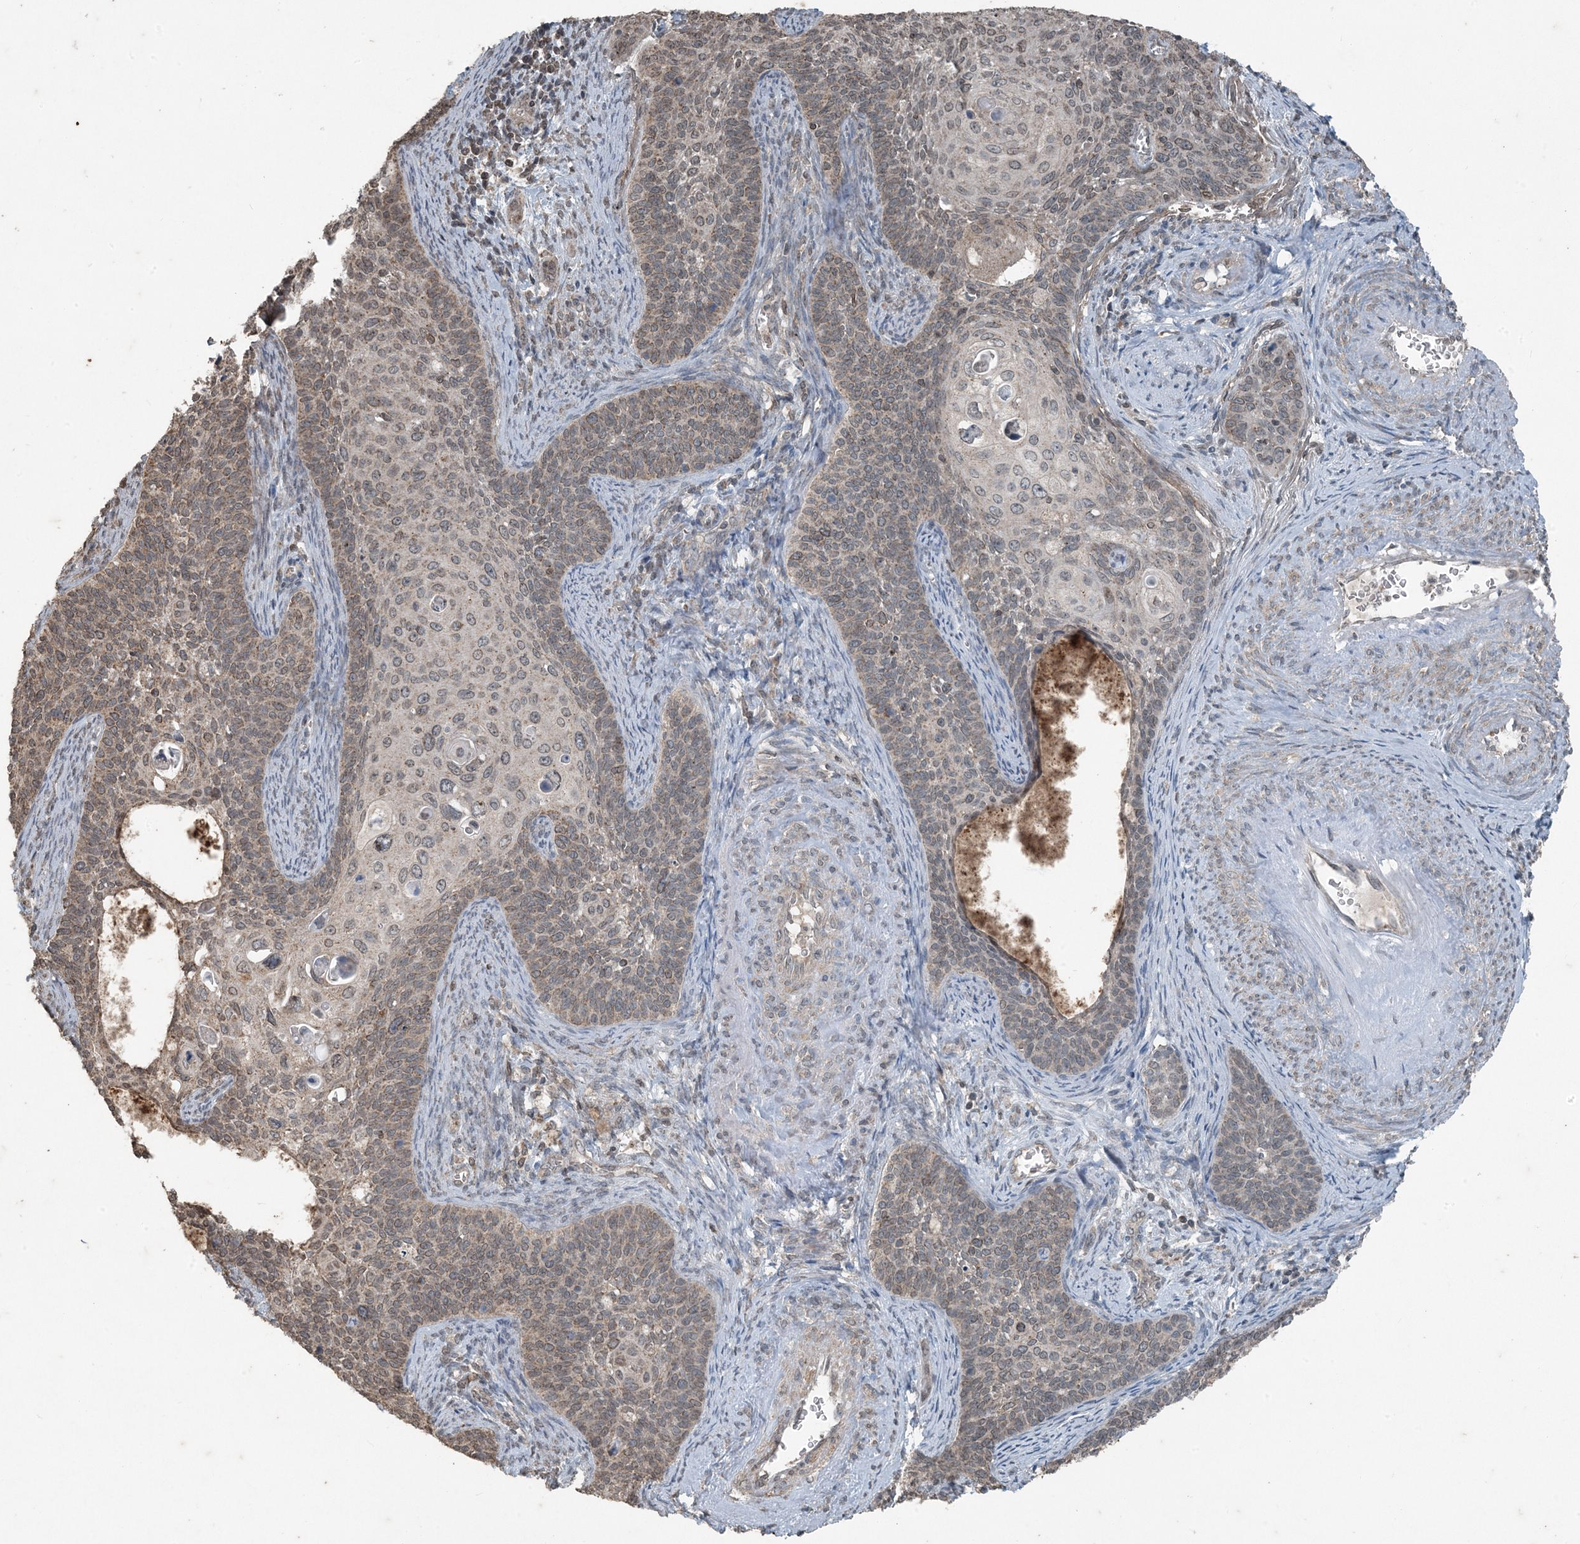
{"staining": {"intensity": "weak", "quantity": ">75%", "location": "cytoplasmic/membranous,nuclear"}, "tissue": "cervical cancer", "cell_type": "Tumor cells", "image_type": "cancer", "snomed": [{"axis": "morphology", "description": "Squamous cell carcinoma, NOS"}, {"axis": "topography", "description": "Cervix"}], "caption": "The histopathology image reveals a brown stain indicating the presence of a protein in the cytoplasmic/membranous and nuclear of tumor cells in cervical cancer (squamous cell carcinoma). (DAB (3,3'-diaminobenzidine) = brown stain, brightfield microscopy at high magnification).", "gene": "GNL1", "patient": {"sex": "female", "age": 33}}